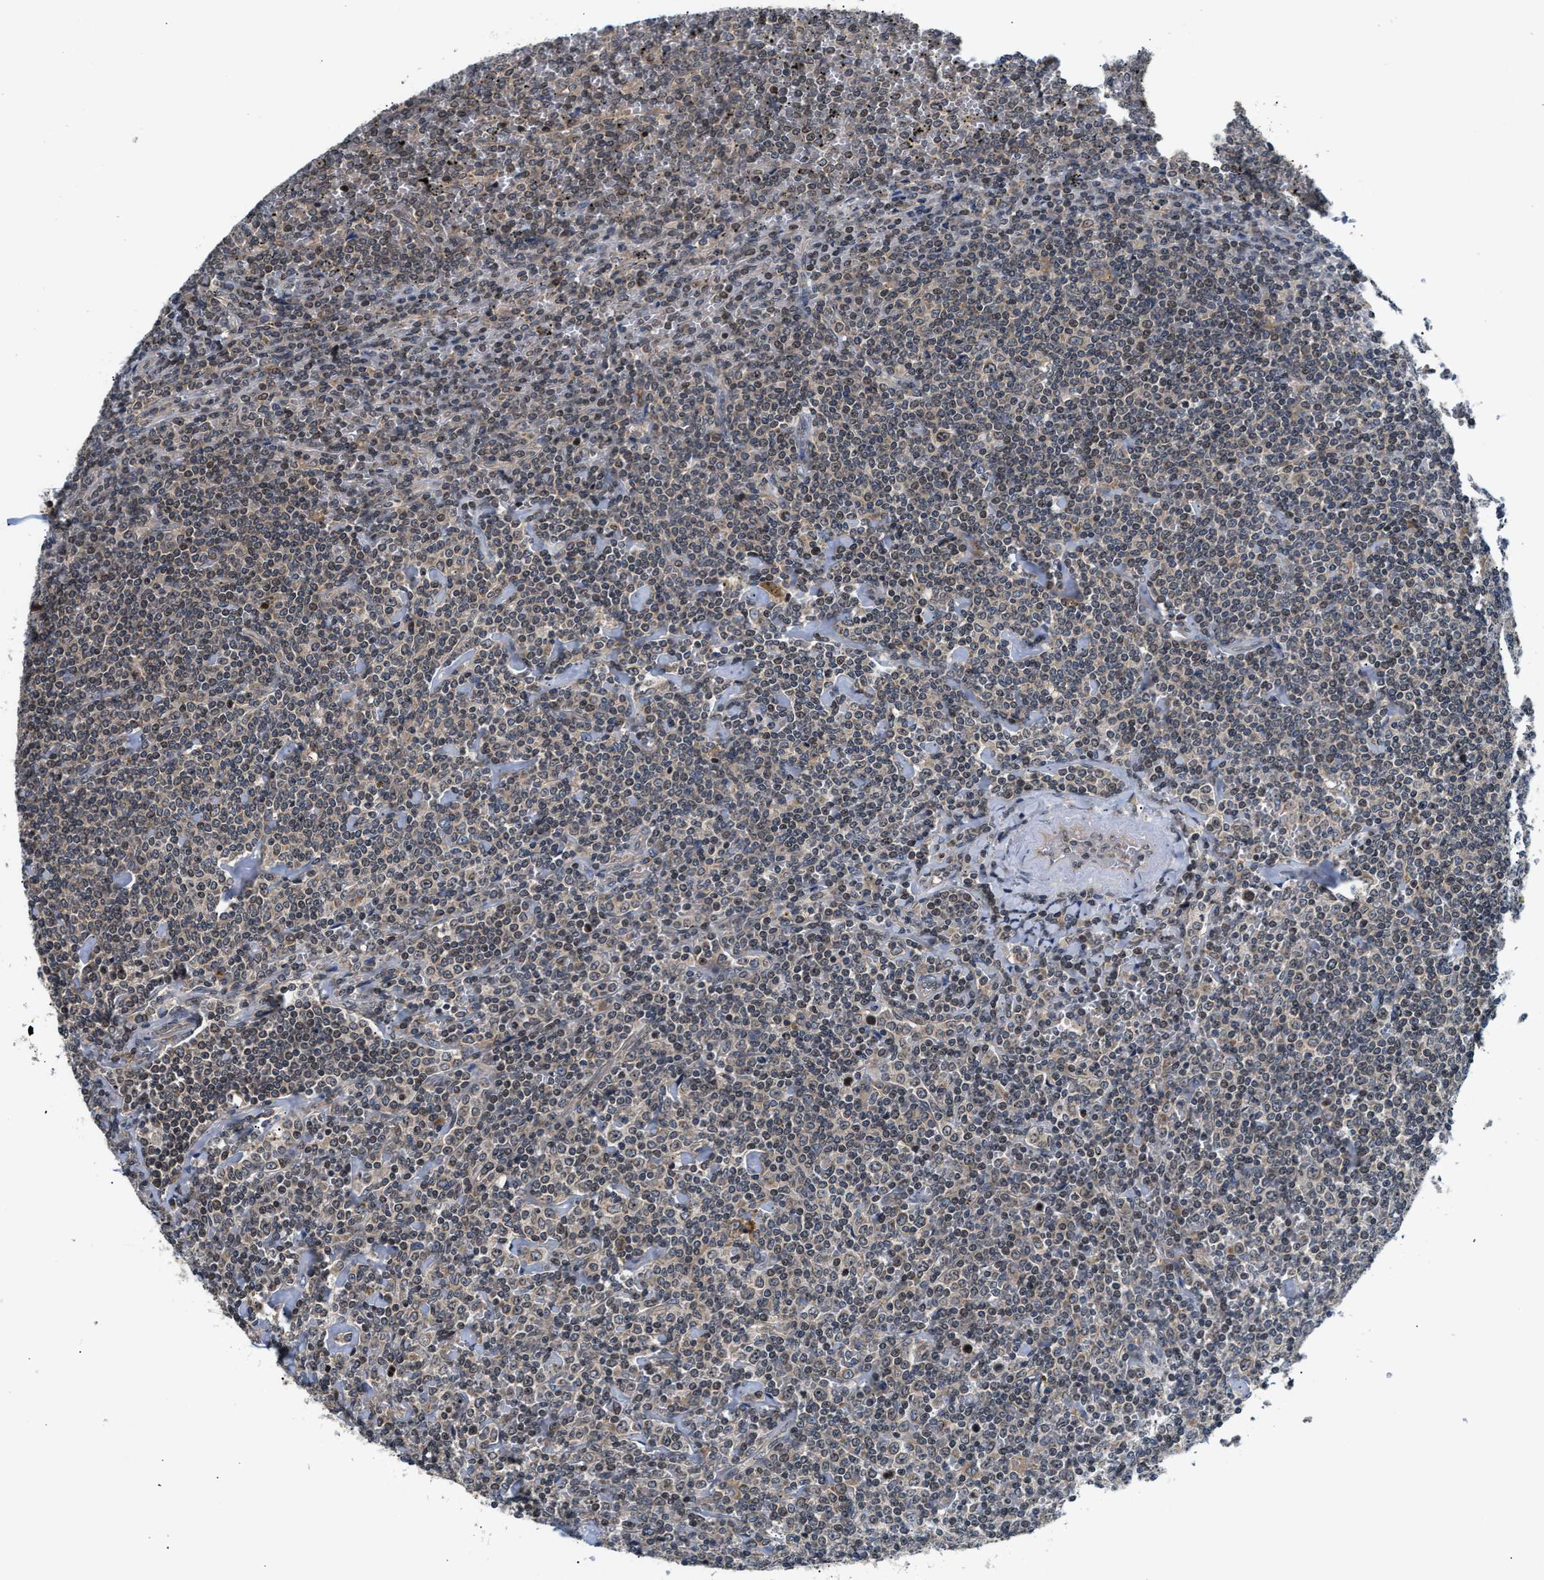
{"staining": {"intensity": "weak", "quantity": "25%-75%", "location": "cytoplasmic/membranous"}, "tissue": "lymphoma", "cell_type": "Tumor cells", "image_type": "cancer", "snomed": [{"axis": "morphology", "description": "Malignant lymphoma, non-Hodgkin's type, Low grade"}, {"axis": "topography", "description": "Spleen"}], "caption": "Immunohistochemistry (IHC) (DAB (3,3'-diaminobenzidine)) staining of human lymphoma exhibits weak cytoplasmic/membranous protein staining in about 25%-75% of tumor cells.", "gene": "RAB29", "patient": {"sex": "female", "age": 19}}